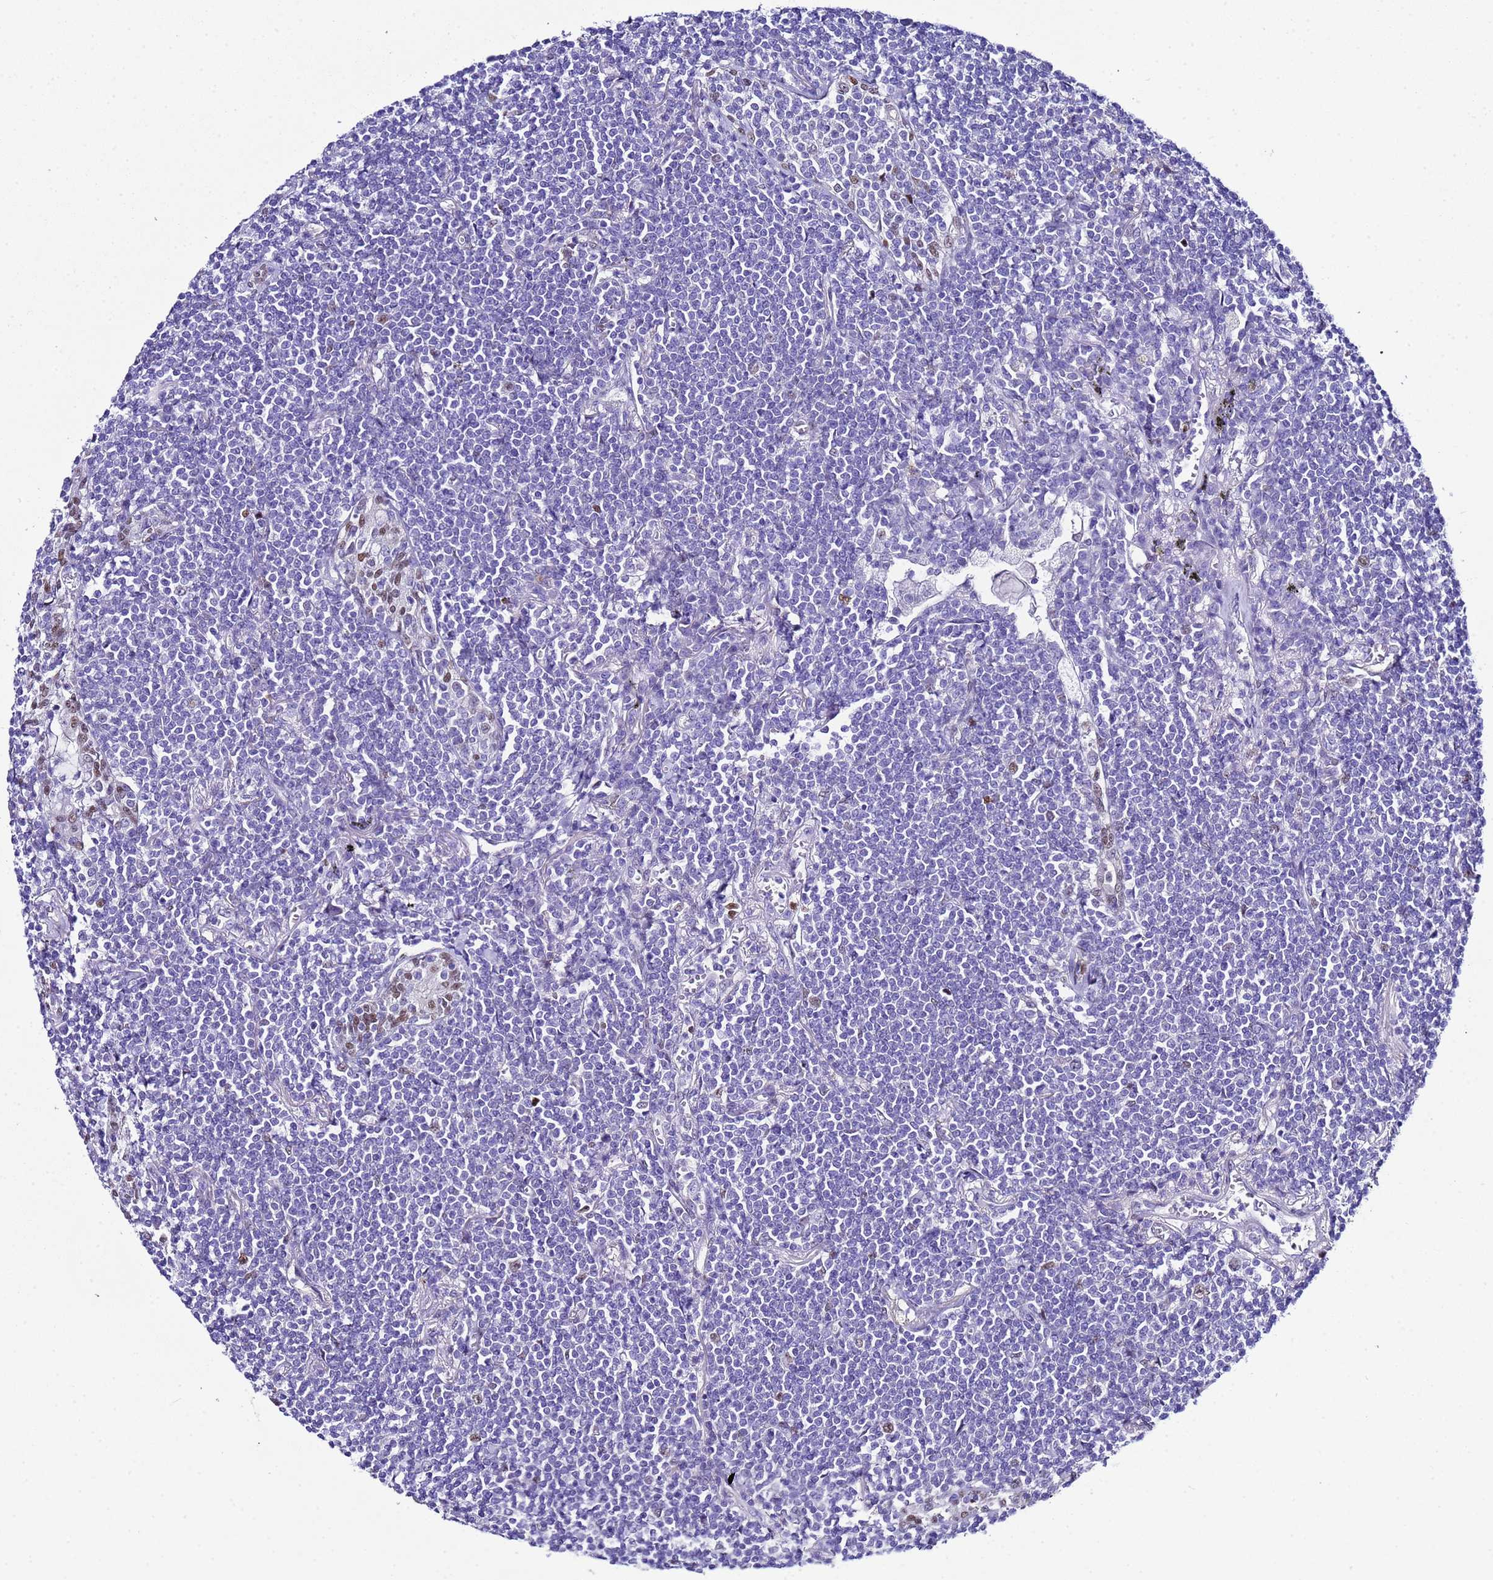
{"staining": {"intensity": "negative", "quantity": "none", "location": "none"}, "tissue": "lymphoma", "cell_type": "Tumor cells", "image_type": "cancer", "snomed": [{"axis": "morphology", "description": "Malignant lymphoma, non-Hodgkin's type, Low grade"}, {"axis": "topography", "description": "Lung"}], "caption": "Immunohistochemical staining of malignant lymphoma, non-Hodgkin's type (low-grade) reveals no significant positivity in tumor cells.", "gene": "BCL7A", "patient": {"sex": "female", "age": 71}}